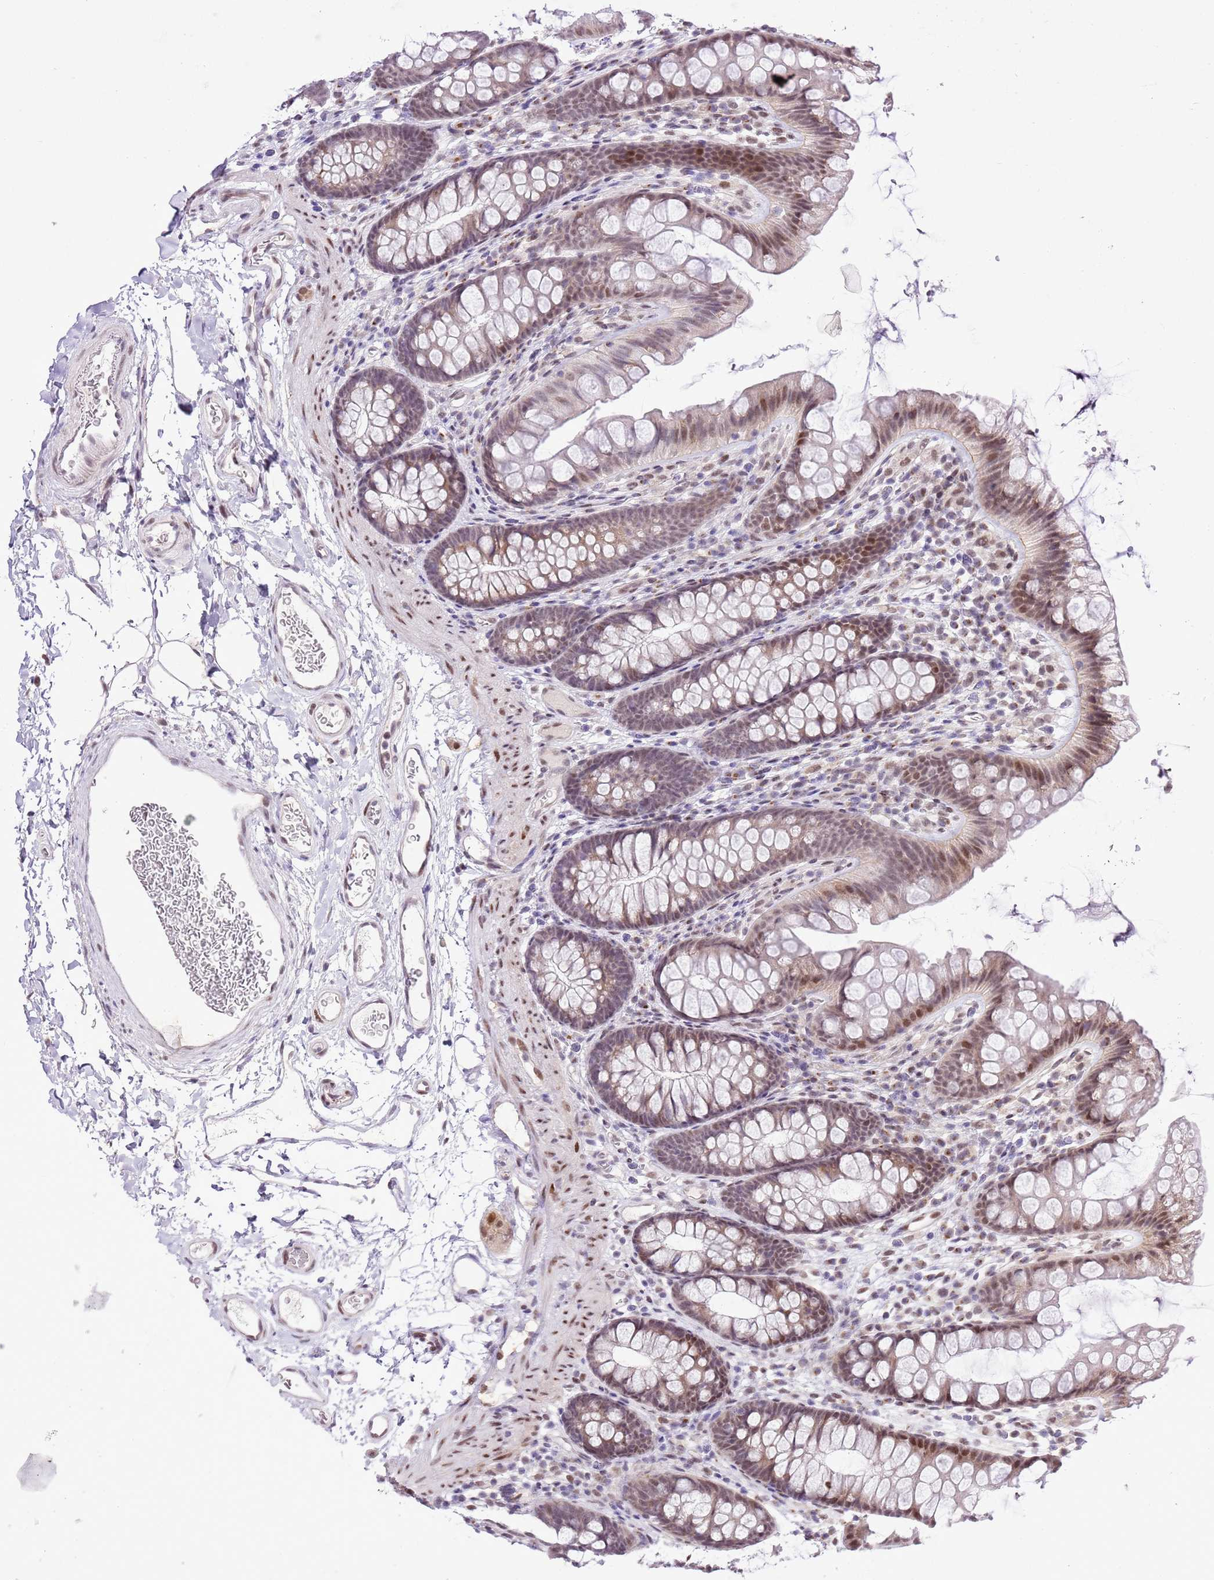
{"staining": {"intensity": "weak", "quantity": "25%-75%", "location": "nuclear"}, "tissue": "colon", "cell_type": "Endothelial cells", "image_type": "normal", "snomed": [{"axis": "morphology", "description": "Normal tissue, NOS"}, {"axis": "topography", "description": "Colon"}], "caption": "Immunohistochemical staining of benign human colon shows weak nuclear protein positivity in approximately 25%-75% of endothelial cells. (DAB (3,3'-diaminobenzidine) IHC, brown staining for protein, blue staining for nuclei).", "gene": "NACC2", "patient": {"sex": "female", "age": 62}}